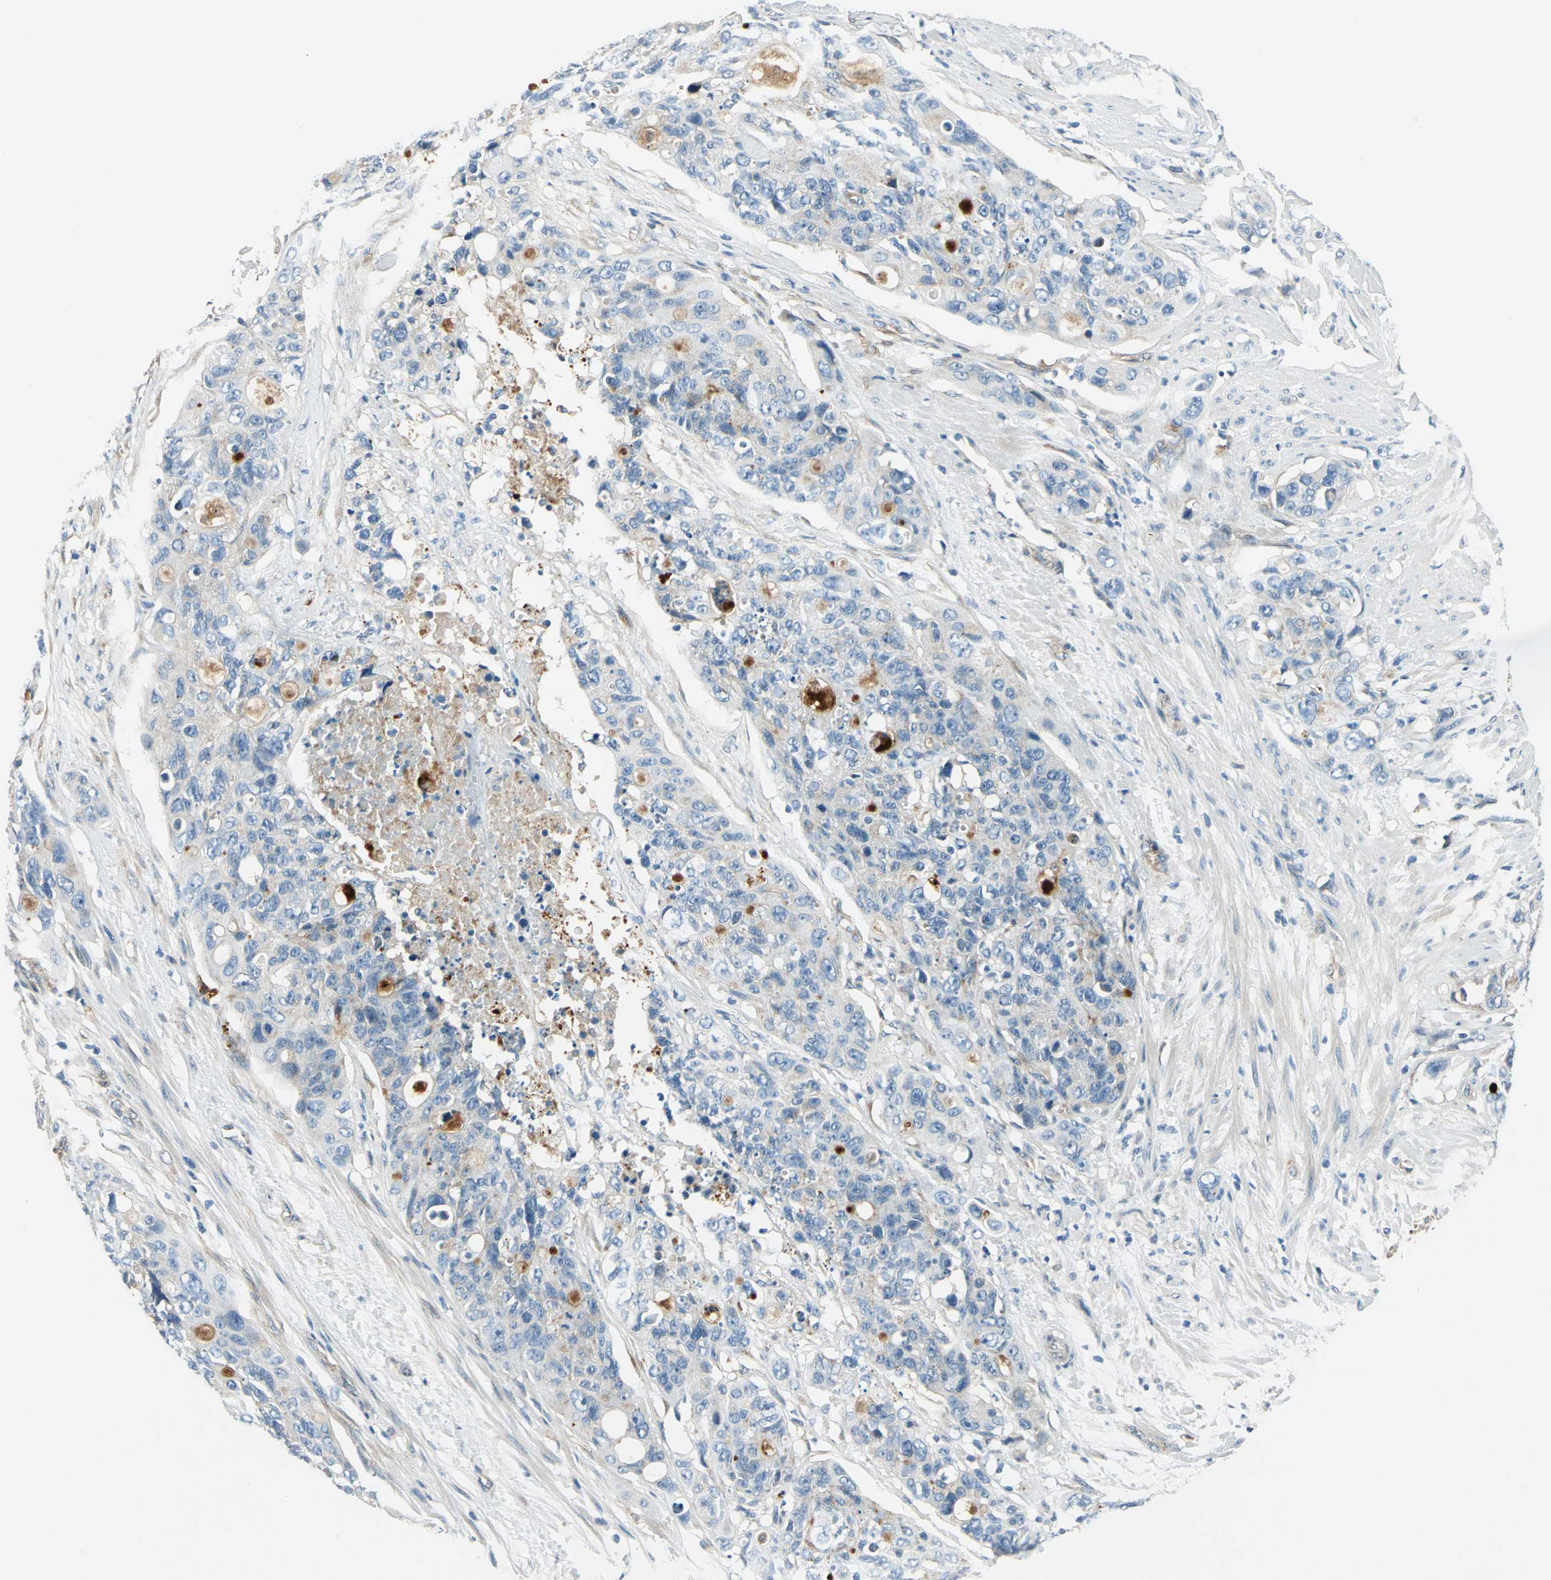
{"staining": {"intensity": "negative", "quantity": "none", "location": "none"}, "tissue": "colorectal cancer", "cell_type": "Tumor cells", "image_type": "cancer", "snomed": [{"axis": "morphology", "description": "Adenocarcinoma, NOS"}, {"axis": "topography", "description": "Colon"}], "caption": "The histopathology image shows no staining of tumor cells in colorectal cancer (adenocarcinoma).", "gene": "CDC42EP1", "patient": {"sex": "female", "age": 57}}